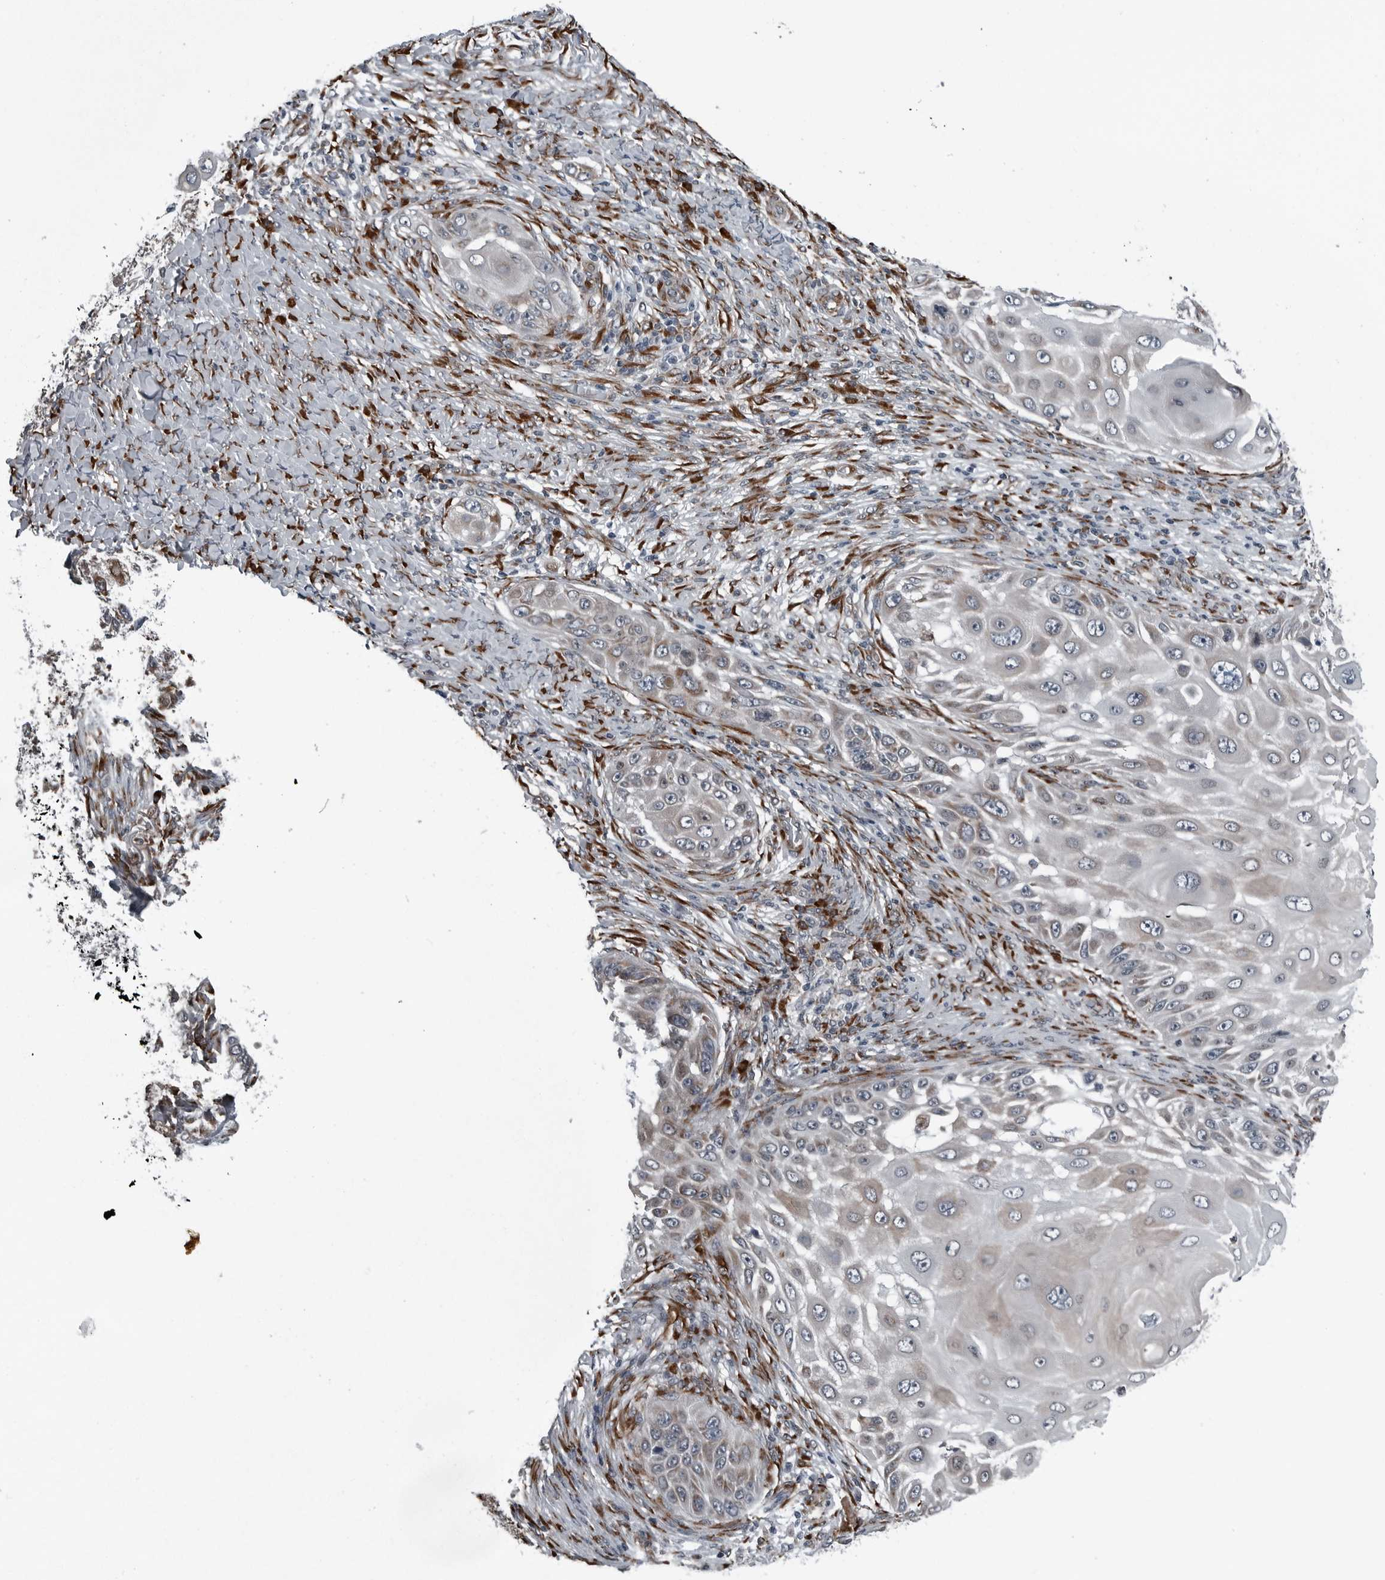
{"staining": {"intensity": "moderate", "quantity": "25%-75%", "location": "cytoplasmic/membranous"}, "tissue": "skin cancer", "cell_type": "Tumor cells", "image_type": "cancer", "snomed": [{"axis": "morphology", "description": "Squamous cell carcinoma, NOS"}, {"axis": "topography", "description": "Skin"}], "caption": "This is an image of immunohistochemistry staining of skin cancer (squamous cell carcinoma), which shows moderate expression in the cytoplasmic/membranous of tumor cells.", "gene": "CEP85", "patient": {"sex": "female", "age": 44}}